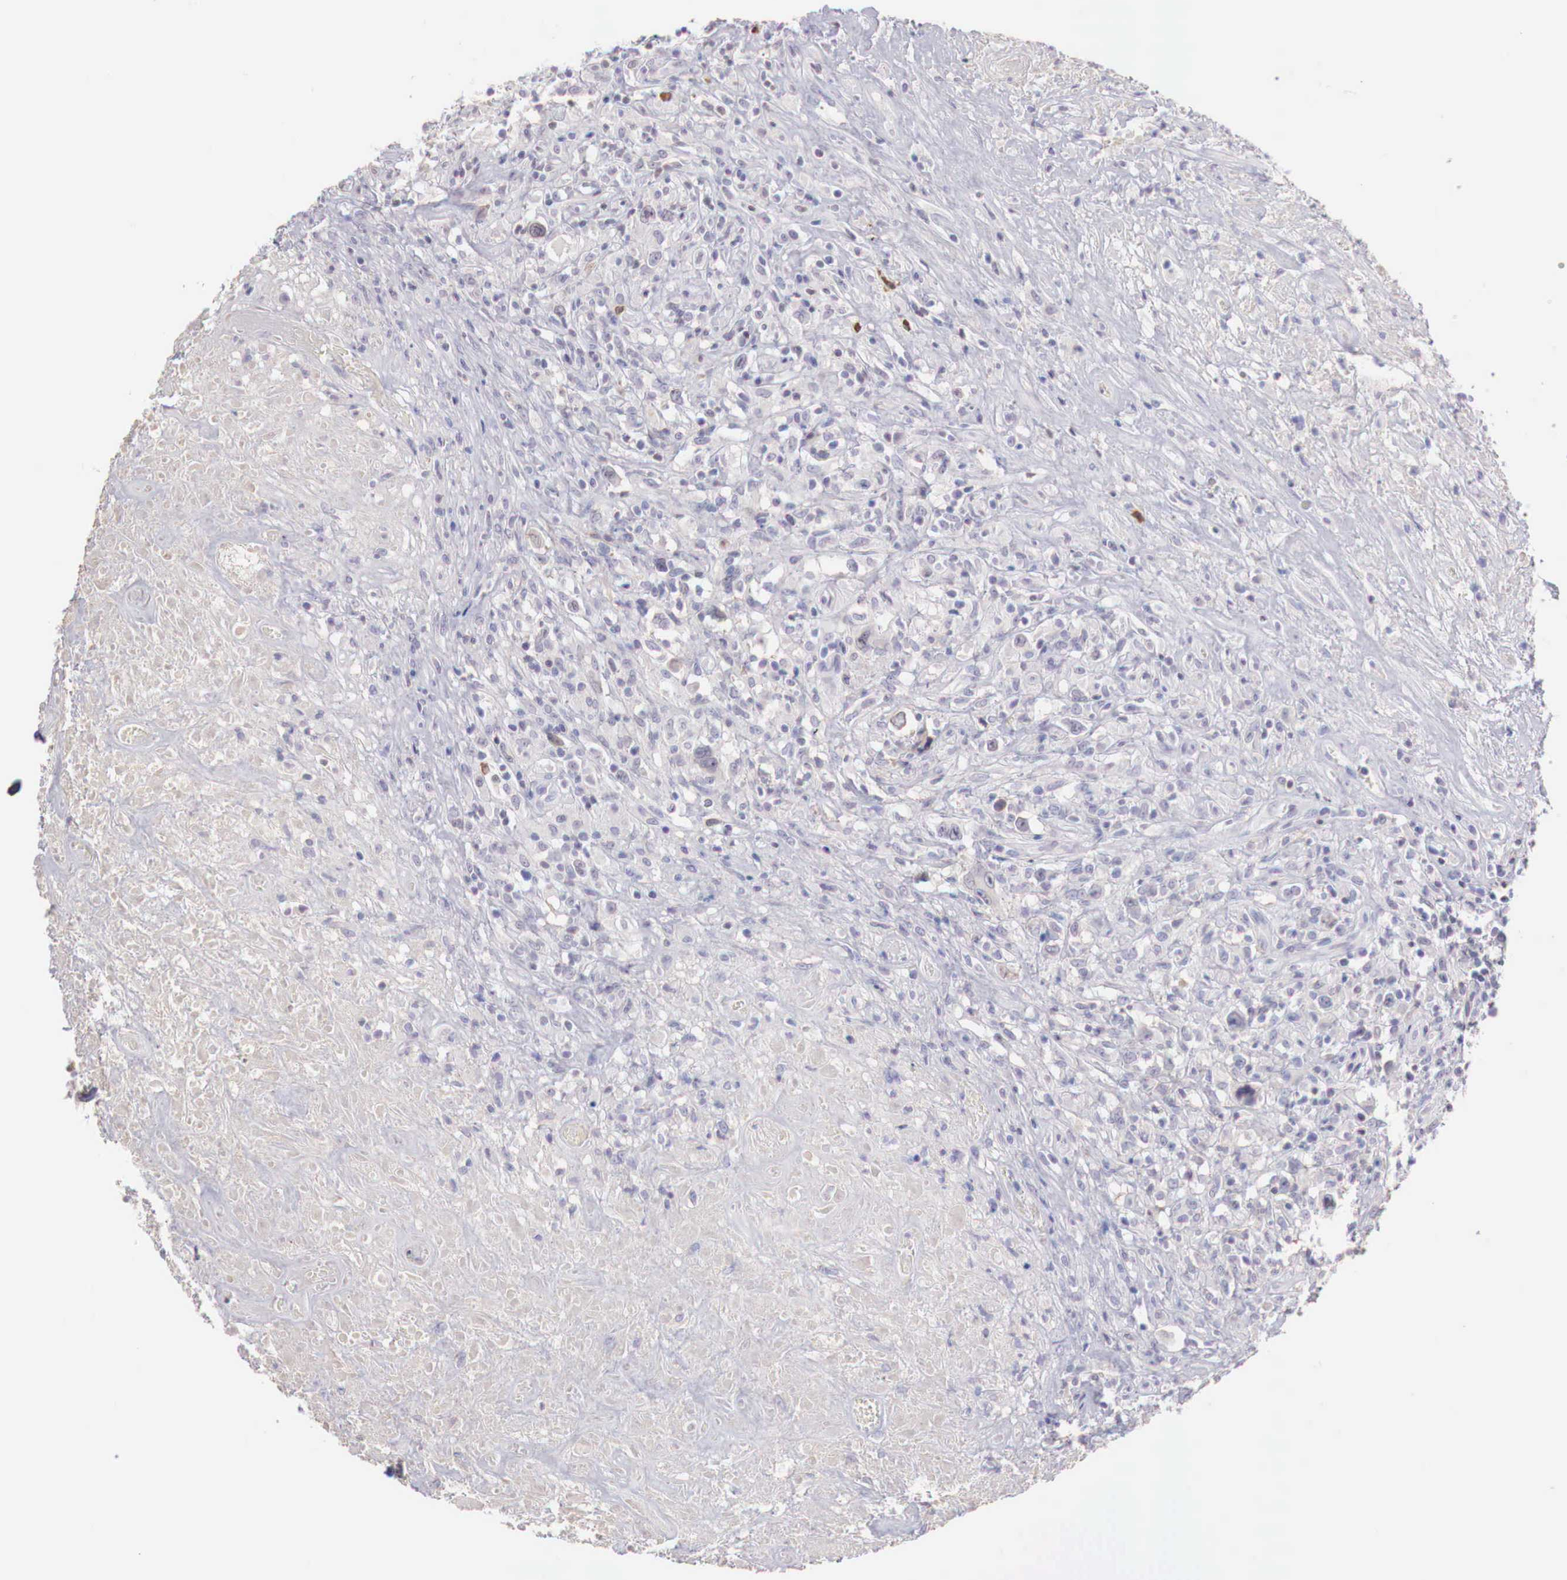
{"staining": {"intensity": "negative", "quantity": "none", "location": "none"}, "tissue": "lymphoma", "cell_type": "Tumor cells", "image_type": "cancer", "snomed": [{"axis": "morphology", "description": "Hodgkin's disease, NOS"}, {"axis": "topography", "description": "Lymph node"}], "caption": "High power microscopy image of an IHC image of Hodgkin's disease, revealing no significant staining in tumor cells. The staining was performed using DAB to visualize the protein expression in brown, while the nuclei were stained in blue with hematoxylin (Magnification: 20x).", "gene": "XPNPEP2", "patient": {"sex": "male", "age": 46}}